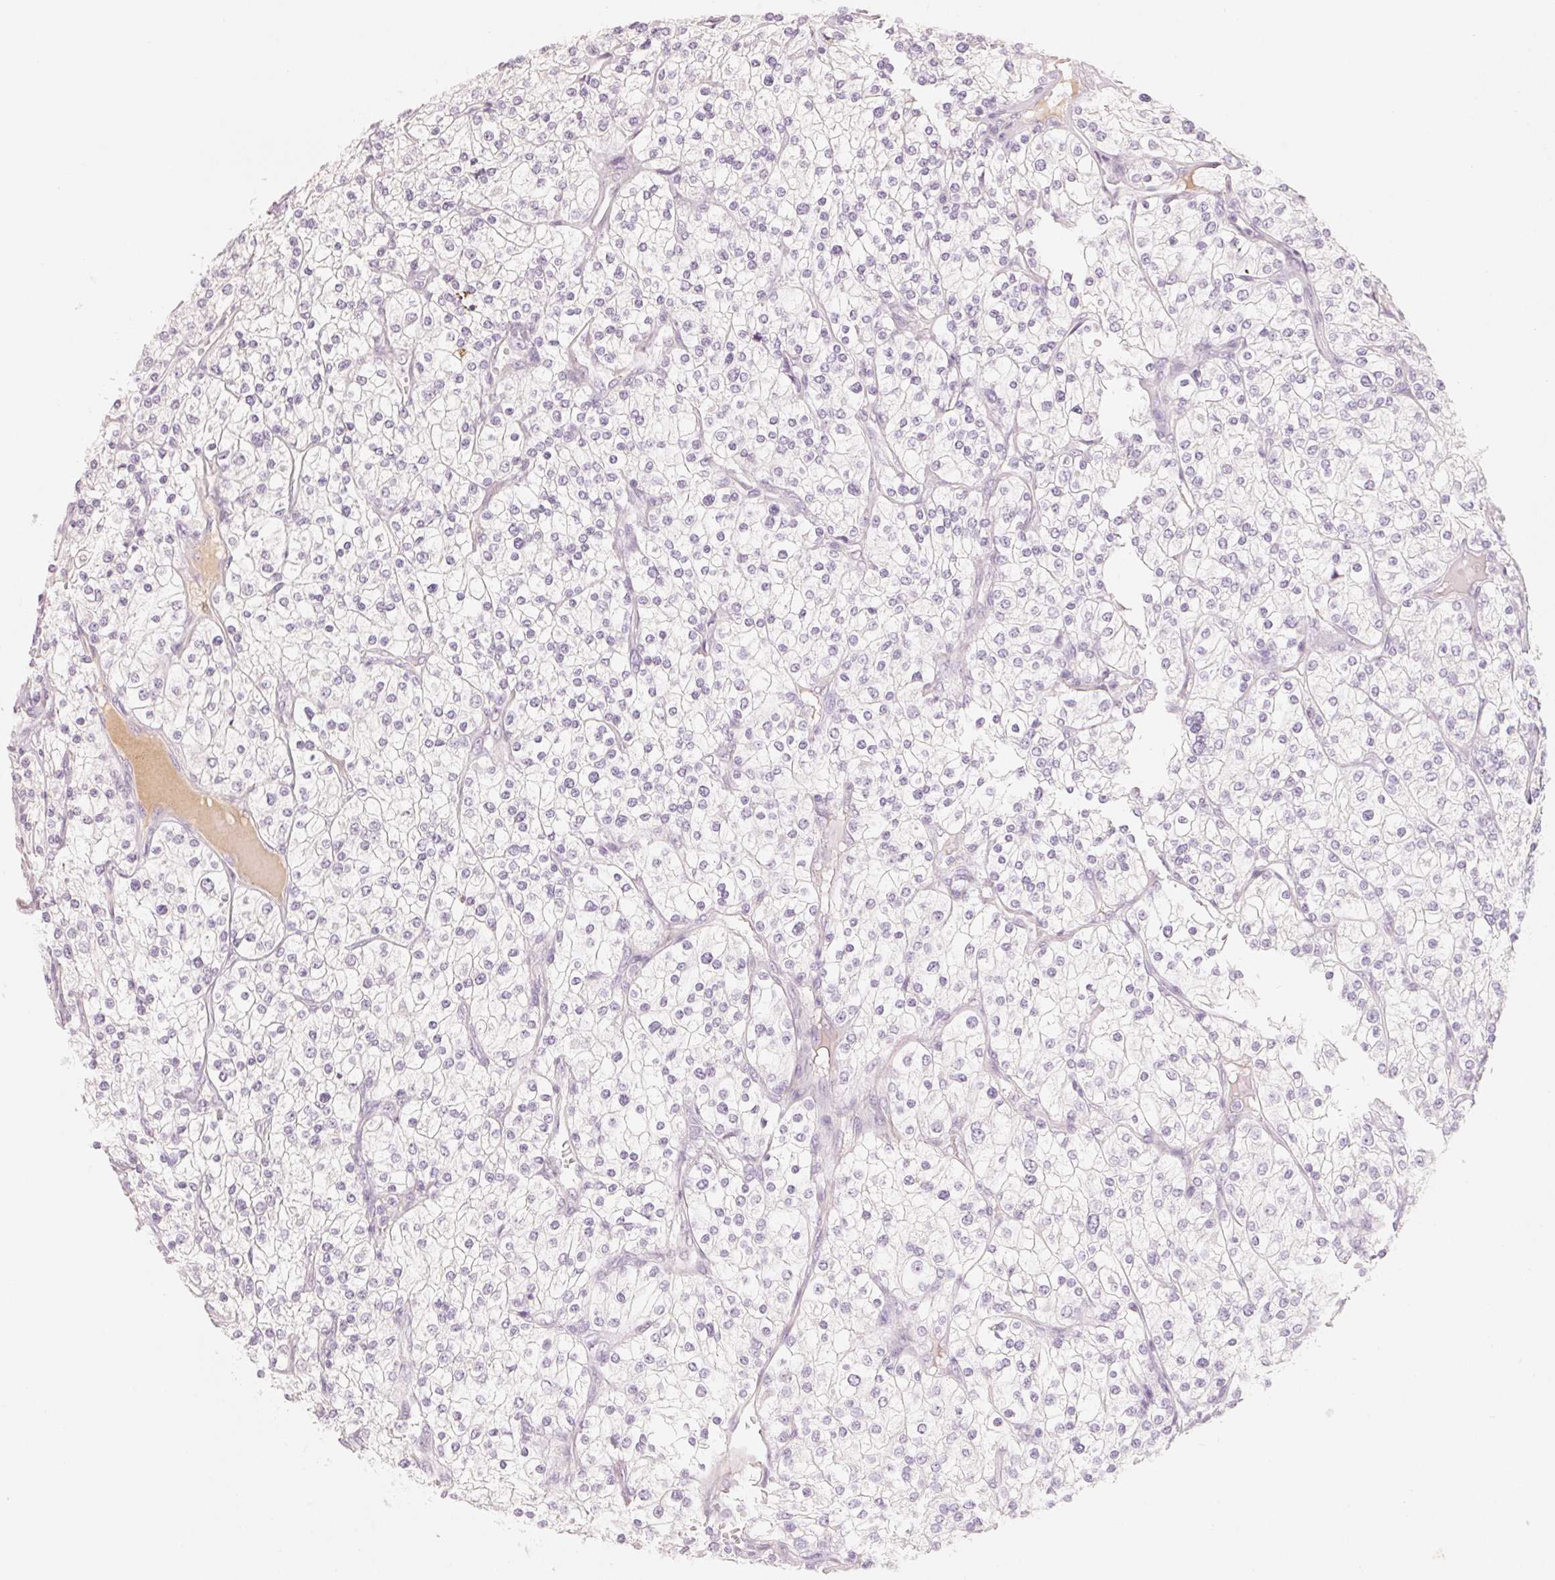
{"staining": {"intensity": "negative", "quantity": "none", "location": "none"}, "tissue": "renal cancer", "cell_type": "Tumor cells", "image_type": "cancer", "snomed": [{"axis": "morphology", "description": "Adenocarcinoma, NOS"}, {"axis": "topography", "description": "Kidney"}], "caption": "There is no significant expression in tumor cells of renal adenocarcinoma.", "gene": "CFHR2", "patient": {"sex": "male", "age": 80}}